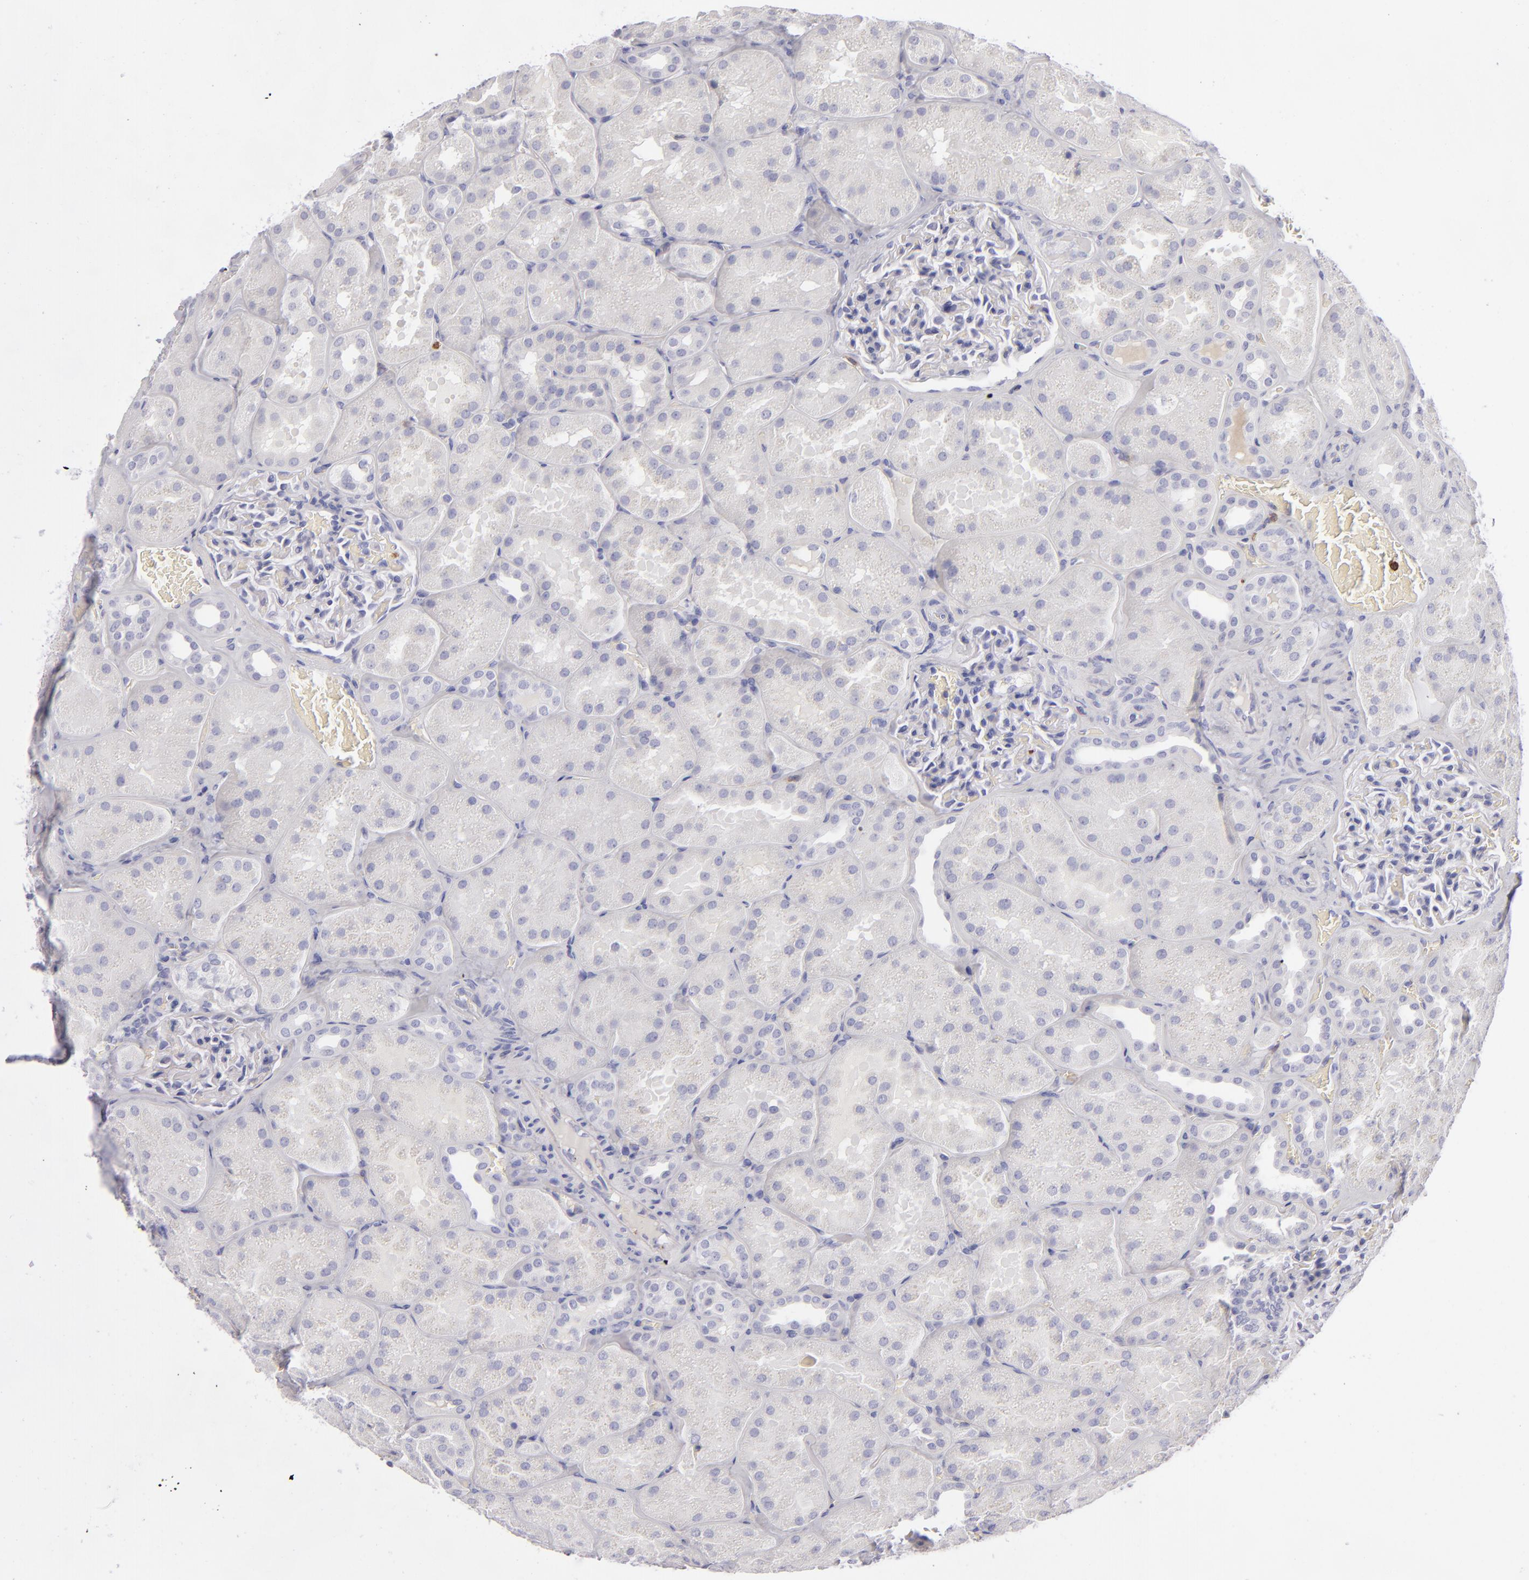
{"staining": {"intensity": "negative", "quantity": "none", "location": "none"}, "tissue": "kidney", "cell_type": "Cells in glomeruli", "image_type": "normal", "snomed": [{"axis": "morphology", "description": "Normal tissue, NOS"}, {"axis": "topography", "description": "Kidney"}], "caption": "The IHC micrograph has no significant positivity in cells in glomeruli of kidney.", "gene": "CD27", "patient": {"sex": "male", "age": 28}}